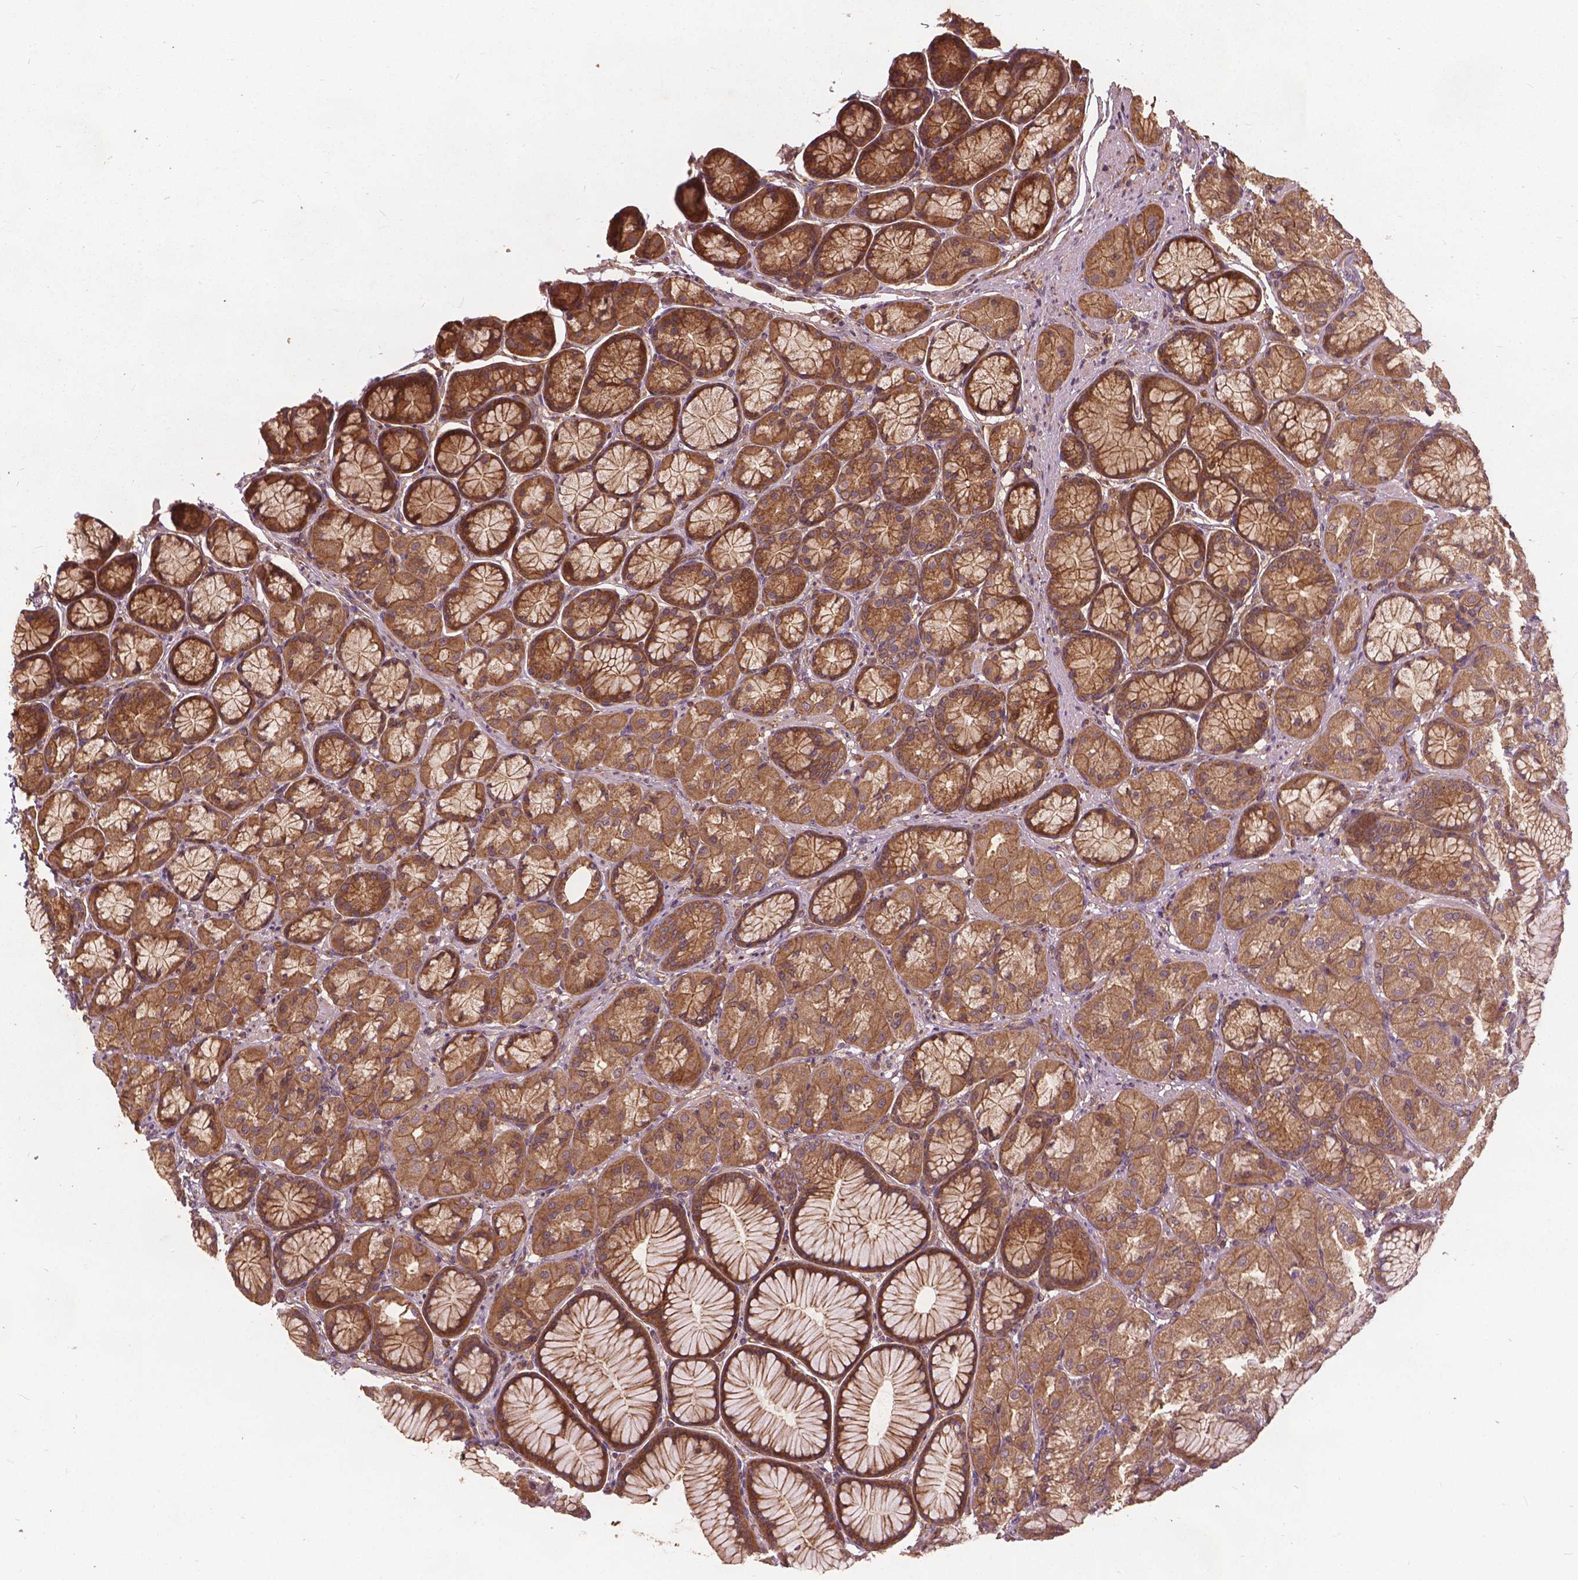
{"staining": {"intensity": "moderate", "quantity": ">75%", "location": "cytoplasmic/membranous,nuclear"}, "tissue": "stomach", "cell_type": "Glandular cells", "image_type": "normal", "snomed": [{"axis": "morphology", "description": "Normal tissue, NOS"}, {"axis": "morphology", "description": "Adenocarcinoma, NOS"}, {"axis": "morphology", "description": "Adenocarcinoma, High grade"}, {"axis": "topography", "description": "Stomach, upper"}, {"axis": "topography", "description": "Stomach"}], "caption": "The photomicrograph displays immunohistochemical staining of unremarkable stomach. There is moderate cytoplasmic/membranous,nuclear staining is present in approximately >75% of glandular cells.", "gene": "UBXN2A", "patient": {"sex": "female", "age": 65}}